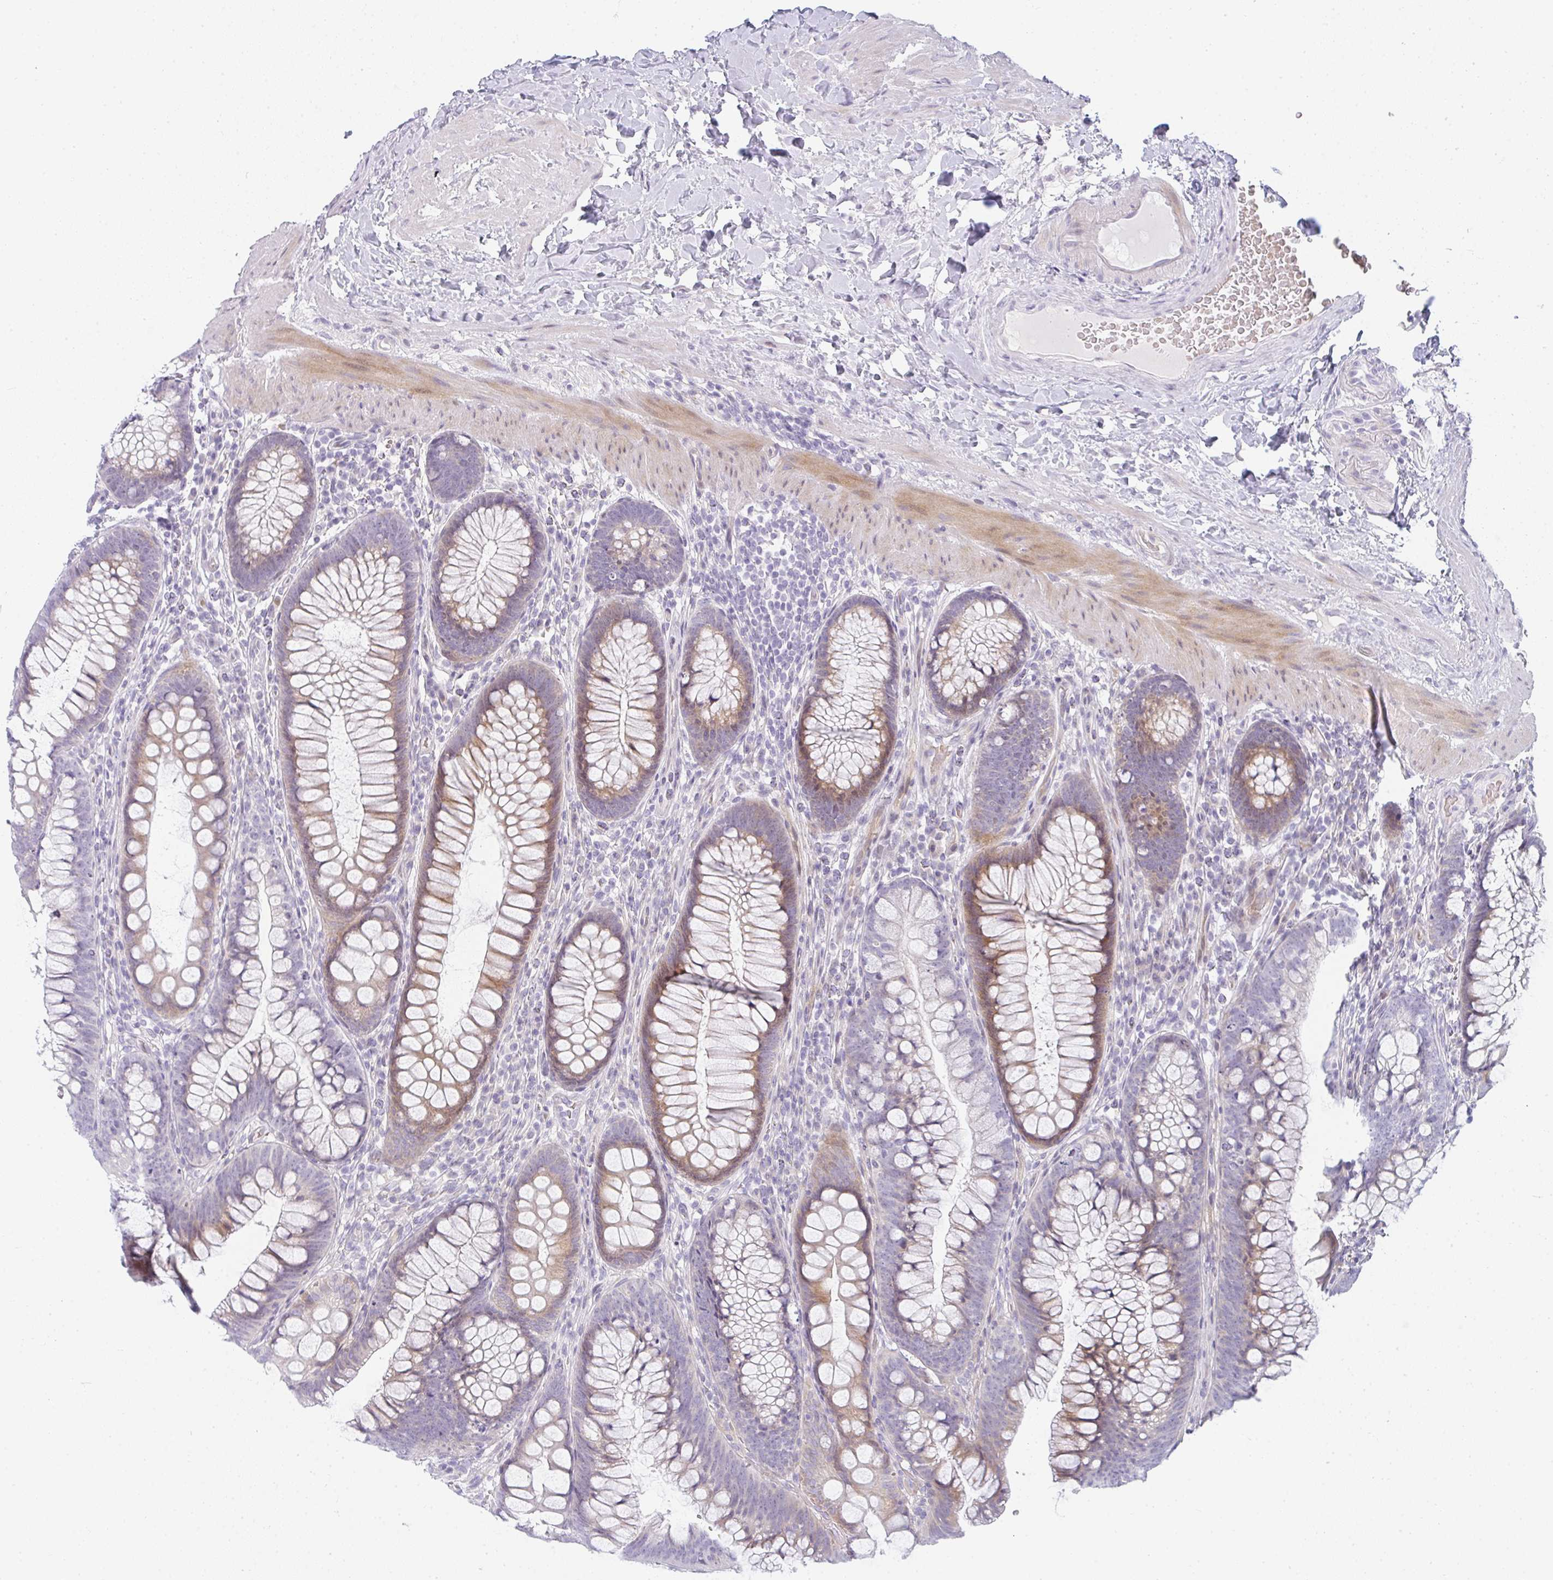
{"staining": {"intensity": "negative", "quantity": "none", "location": "none"}, "tissue": "colon", "cell_type": "Endothelial cells", "image_type": "normal", "snomed": [{"axis": "morphology", "description": "Normal tissue, NOS"}, {"axis": "morphology", "description": "Adenoma, NOS"}, {"axis": "topography", "description": "Soft tissue"}, {"axis": "topography", "description": "Colon"}], "caption": "This is a photomicrograph of immunohistochemistry staining of benign colon, which shows no staining in endothelial cells. (DAB (3,3'-diaminobenzidine) IHC with hematoxylin counter stain).", "gene": "NEU2", "patient": {"sex": "male", "age": 47}}